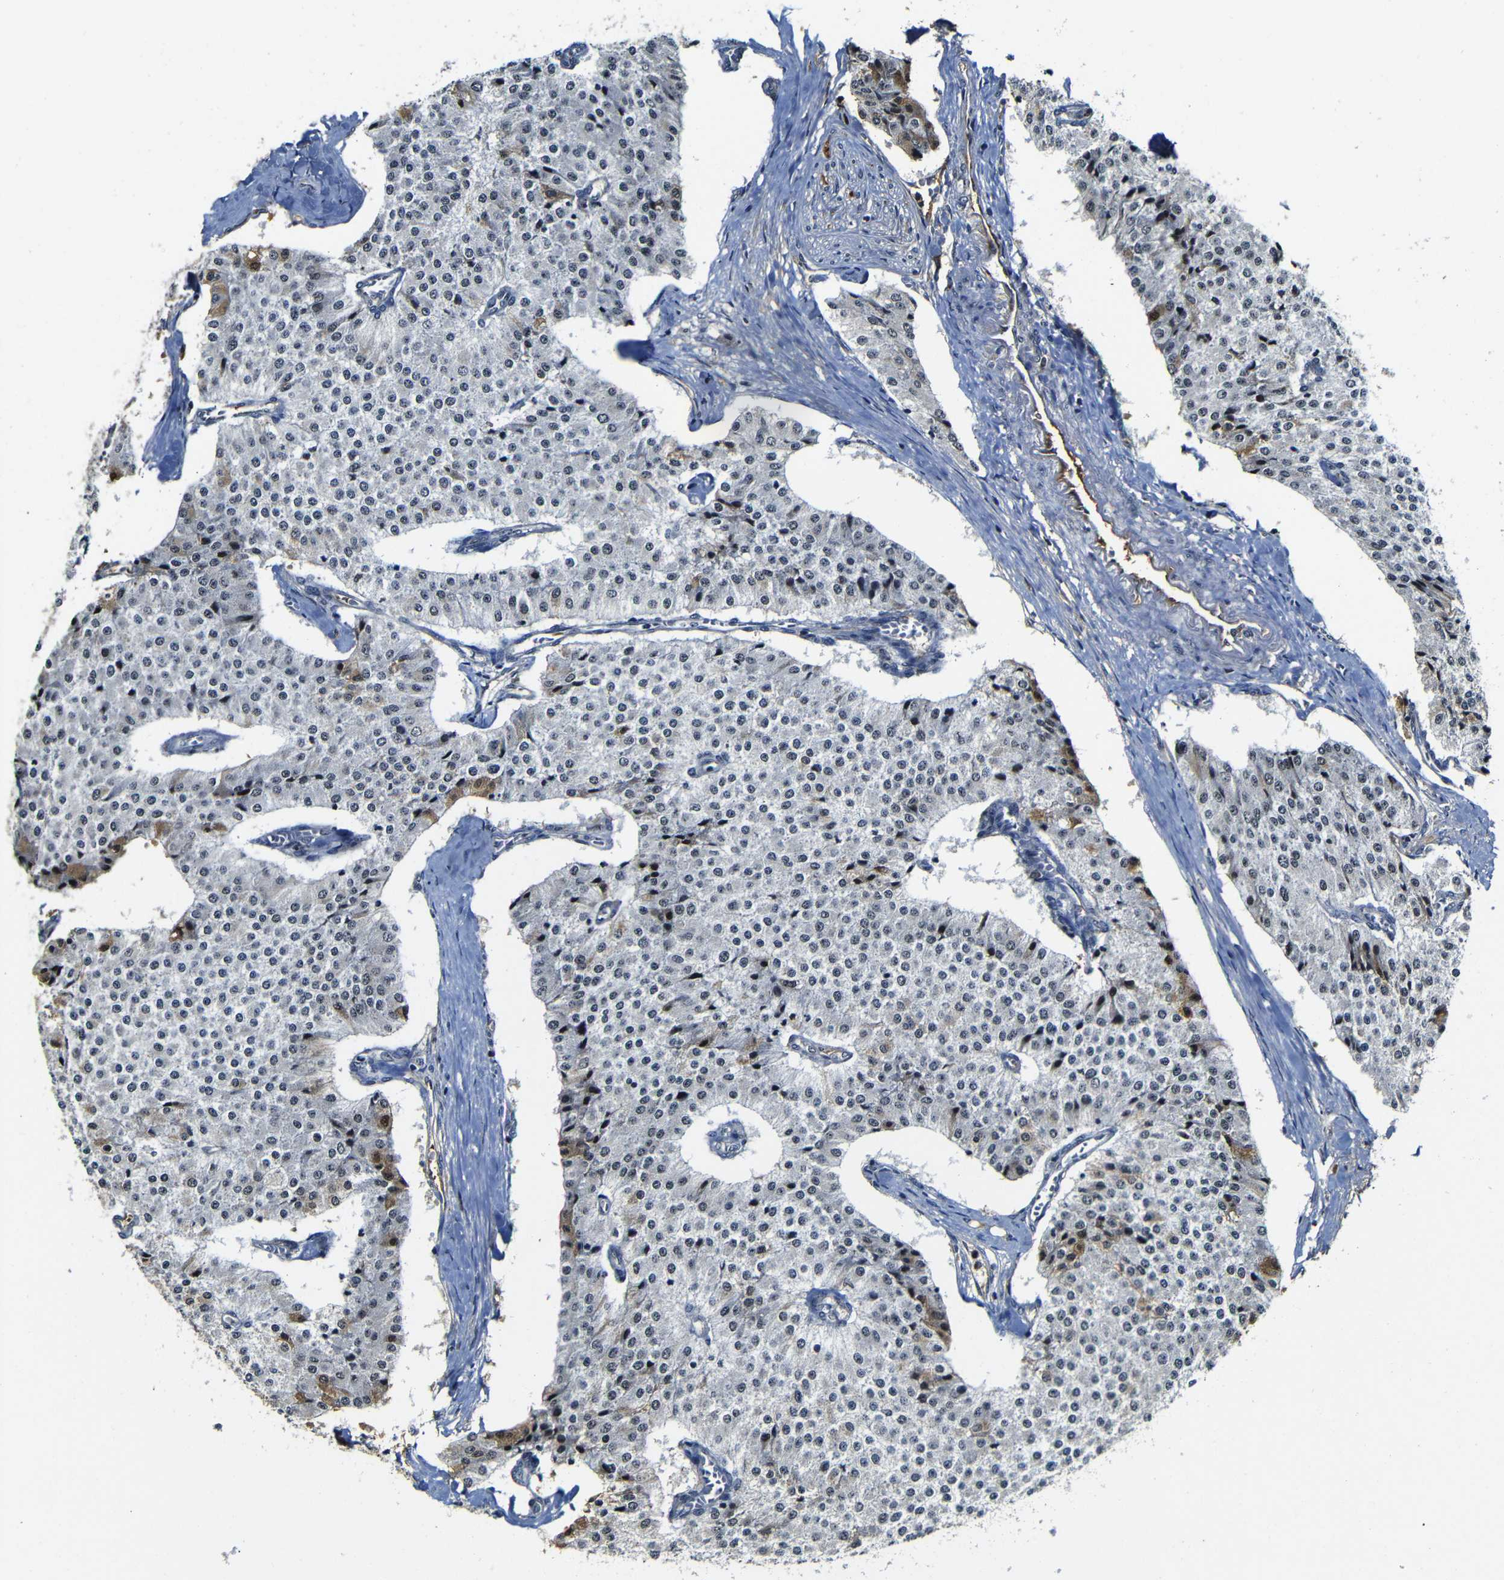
{"staining": {"intensity": "negative", "quantity": "none", "location": "none"}, "tissue": "carcinoid", "cell_type": "Tumor cells", "image_type": "cancer", "snomed": [{"axis": "morphology", "description": "Carcinoid, malignant, NOS"}, {"axis": "topography", "description": "Colon"}], "caption": "Immunohistochemistry micrograph of human carcinoid stained for a protein (brown), which shows no expression in tumor cells.", "gene": "MYC", "patient": {"sex": "female", "age": 52}}